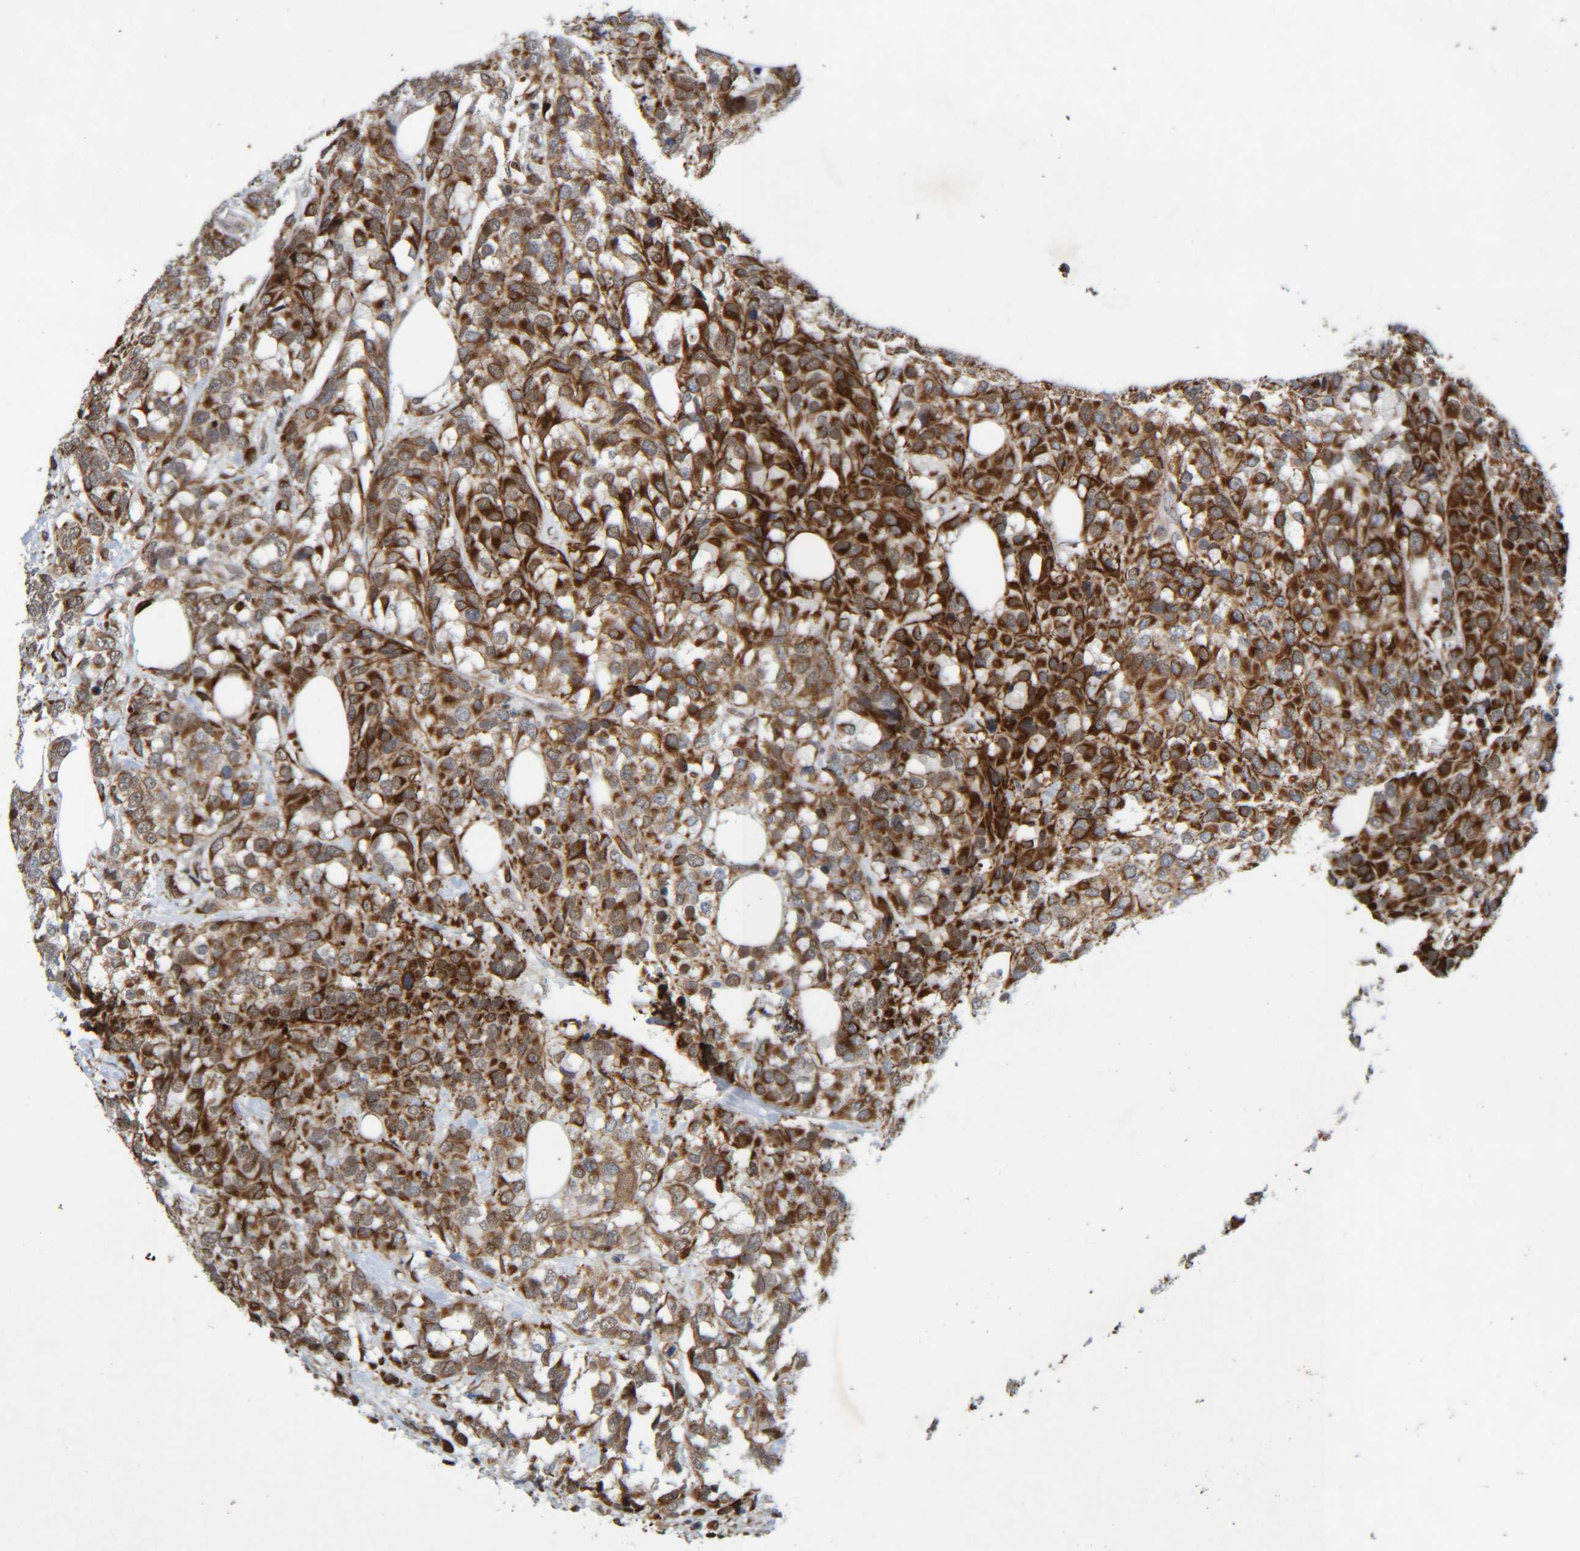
{"staining": {"intensity": "strong", "quantity": ">75%", "location": "cytoplasmic/membranous"}, "tissue": "breast cancer", "cell_type": "Tumor cells", "image_type": "cancer", "snomed": [{"axis": "morphology", "description": "Lobular carcinoma"}, {"axis": "topography", "description": "Breast"}], "caption": "A brown stain highlights strong cytoplasmic/membranous positivity of a protein in human breast cancer (lobular carcinoma) tumor cells.", "gene": "CCDC57", "patient": {"sex": "female", "age": 59}}